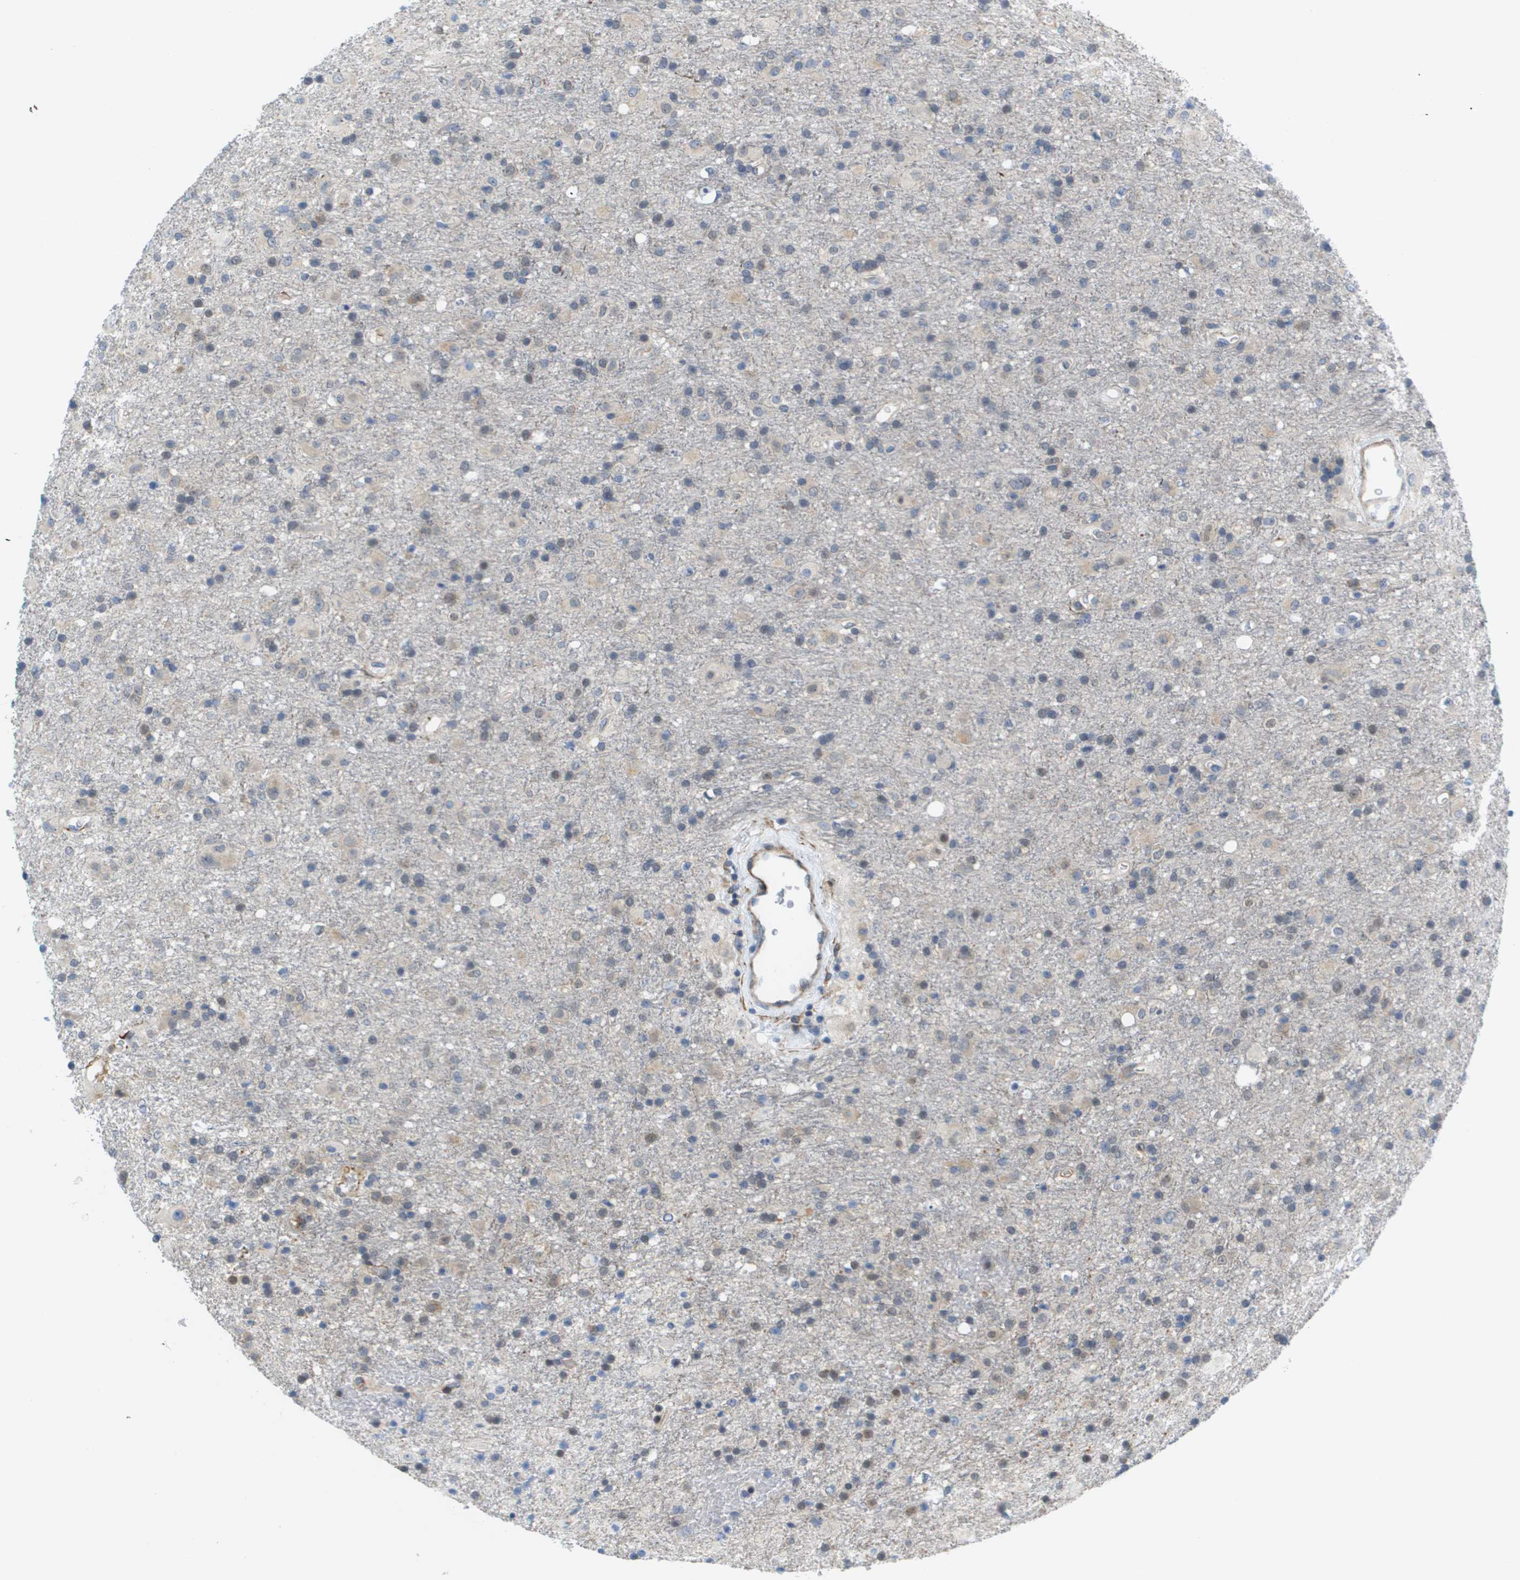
{"staining": {"intensity": "weak", "quantity": "<25%", "location": "cytoplasmic/membranous"}, "tissue": "glioma", "cell_type": "Tumor cells", "image_type": "cancer", "snomed": [{"axis": "morphology", "description": "Glioma, malignant, Low grade"}, {"axis": "topography", "description": "Brain"}], "caption": "A photomicrograph of human glioma is negative for staining in tumor cells.", "gene": "OTUD5", "patient": {"sex": "male", "age": 65}}